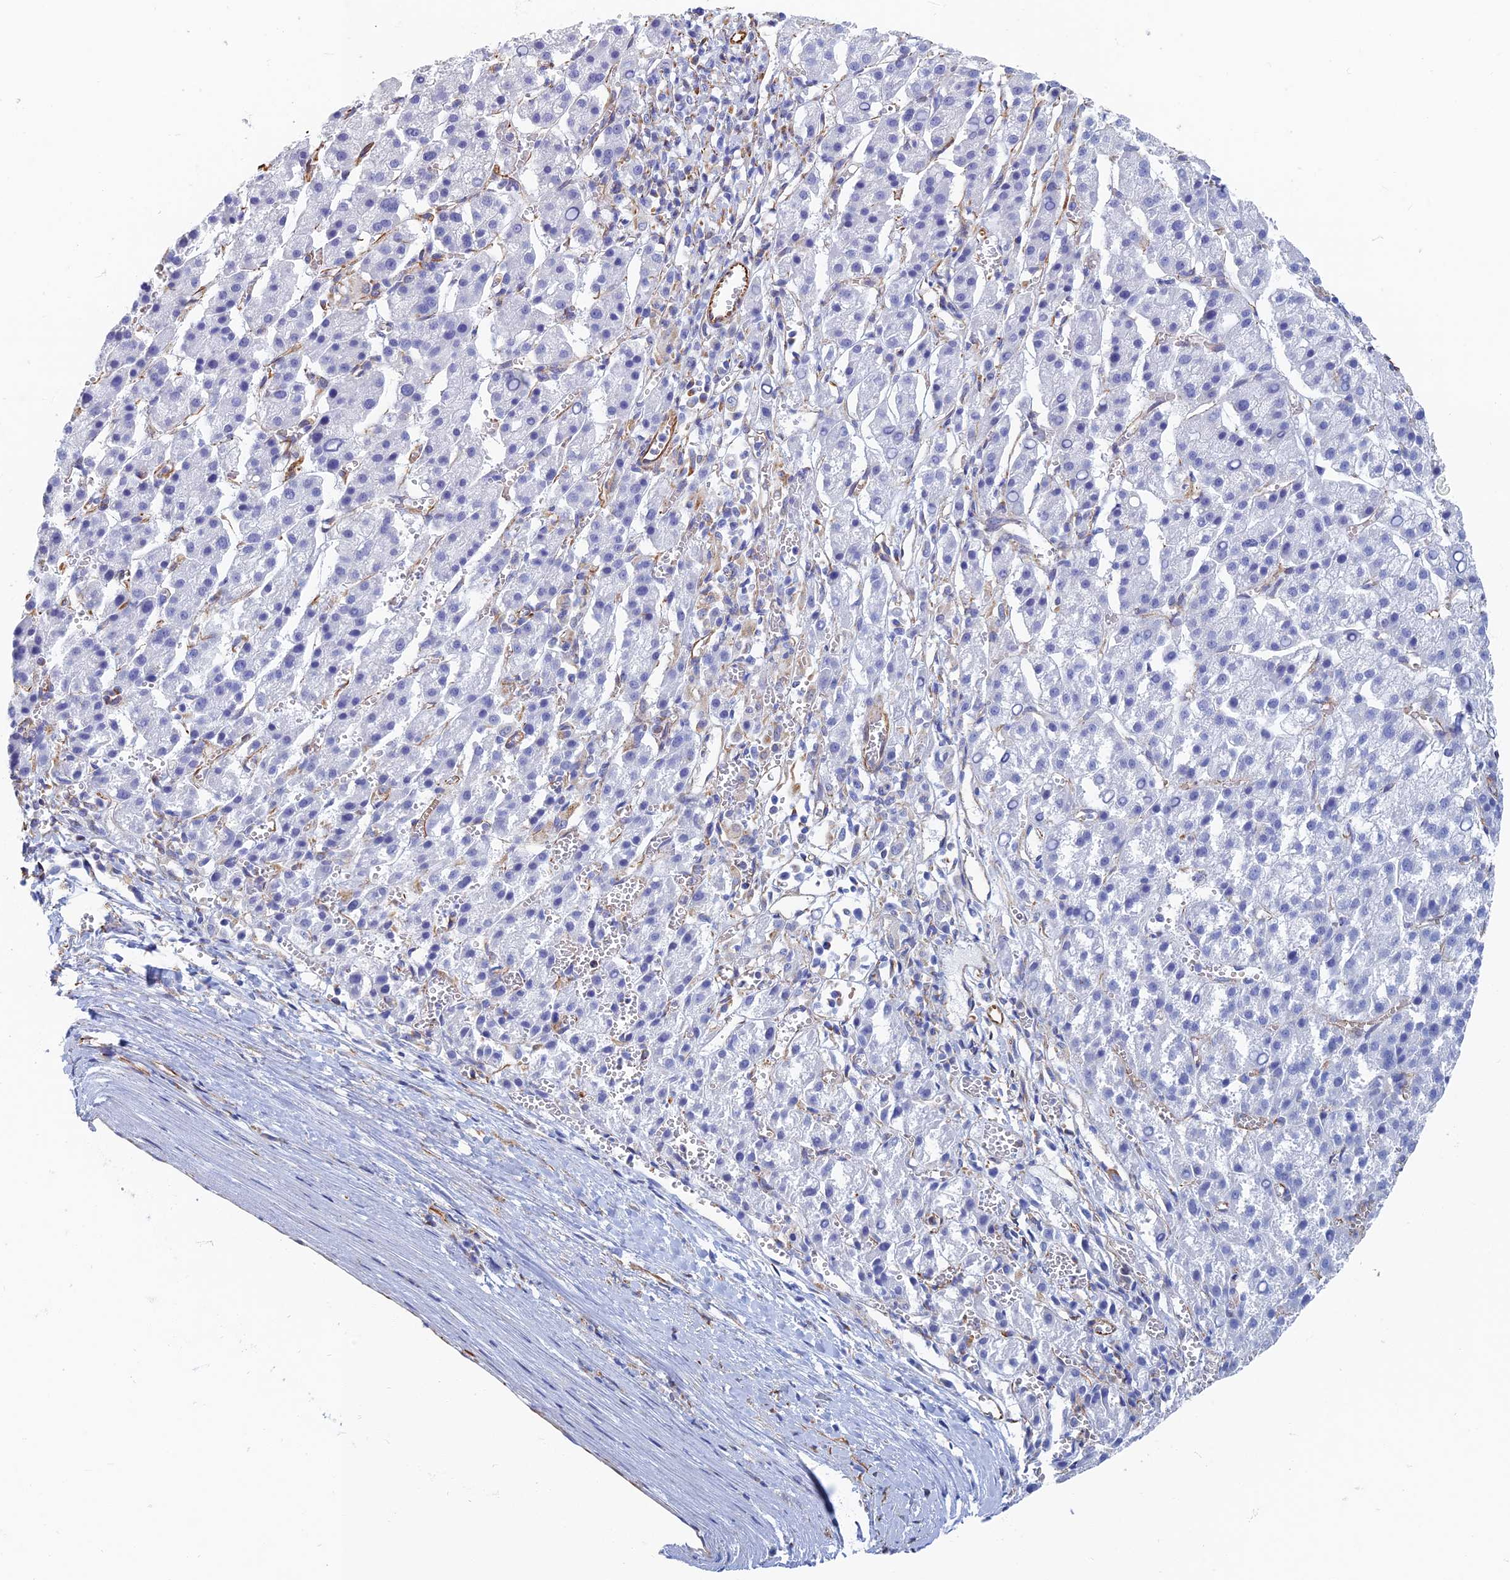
{"staining": {"intensity": "negative", "quantity": "none", "location": "none"}, "tissue": "liver cancer", "cell_type": "Tumor cells", "image_type": "cancer", "snomed": [{"axis": "morphology", "description": "Carcinoma, Hepatocellular, NOS"}, {"axis": "topography", "description": "Liver"}], "caption": "IHC of human liver hepatocellular carcinoma demonstrates no positivity in tumor cells.", "gene": "RMC1", "patient": {"sex": "female", "age": 58}}